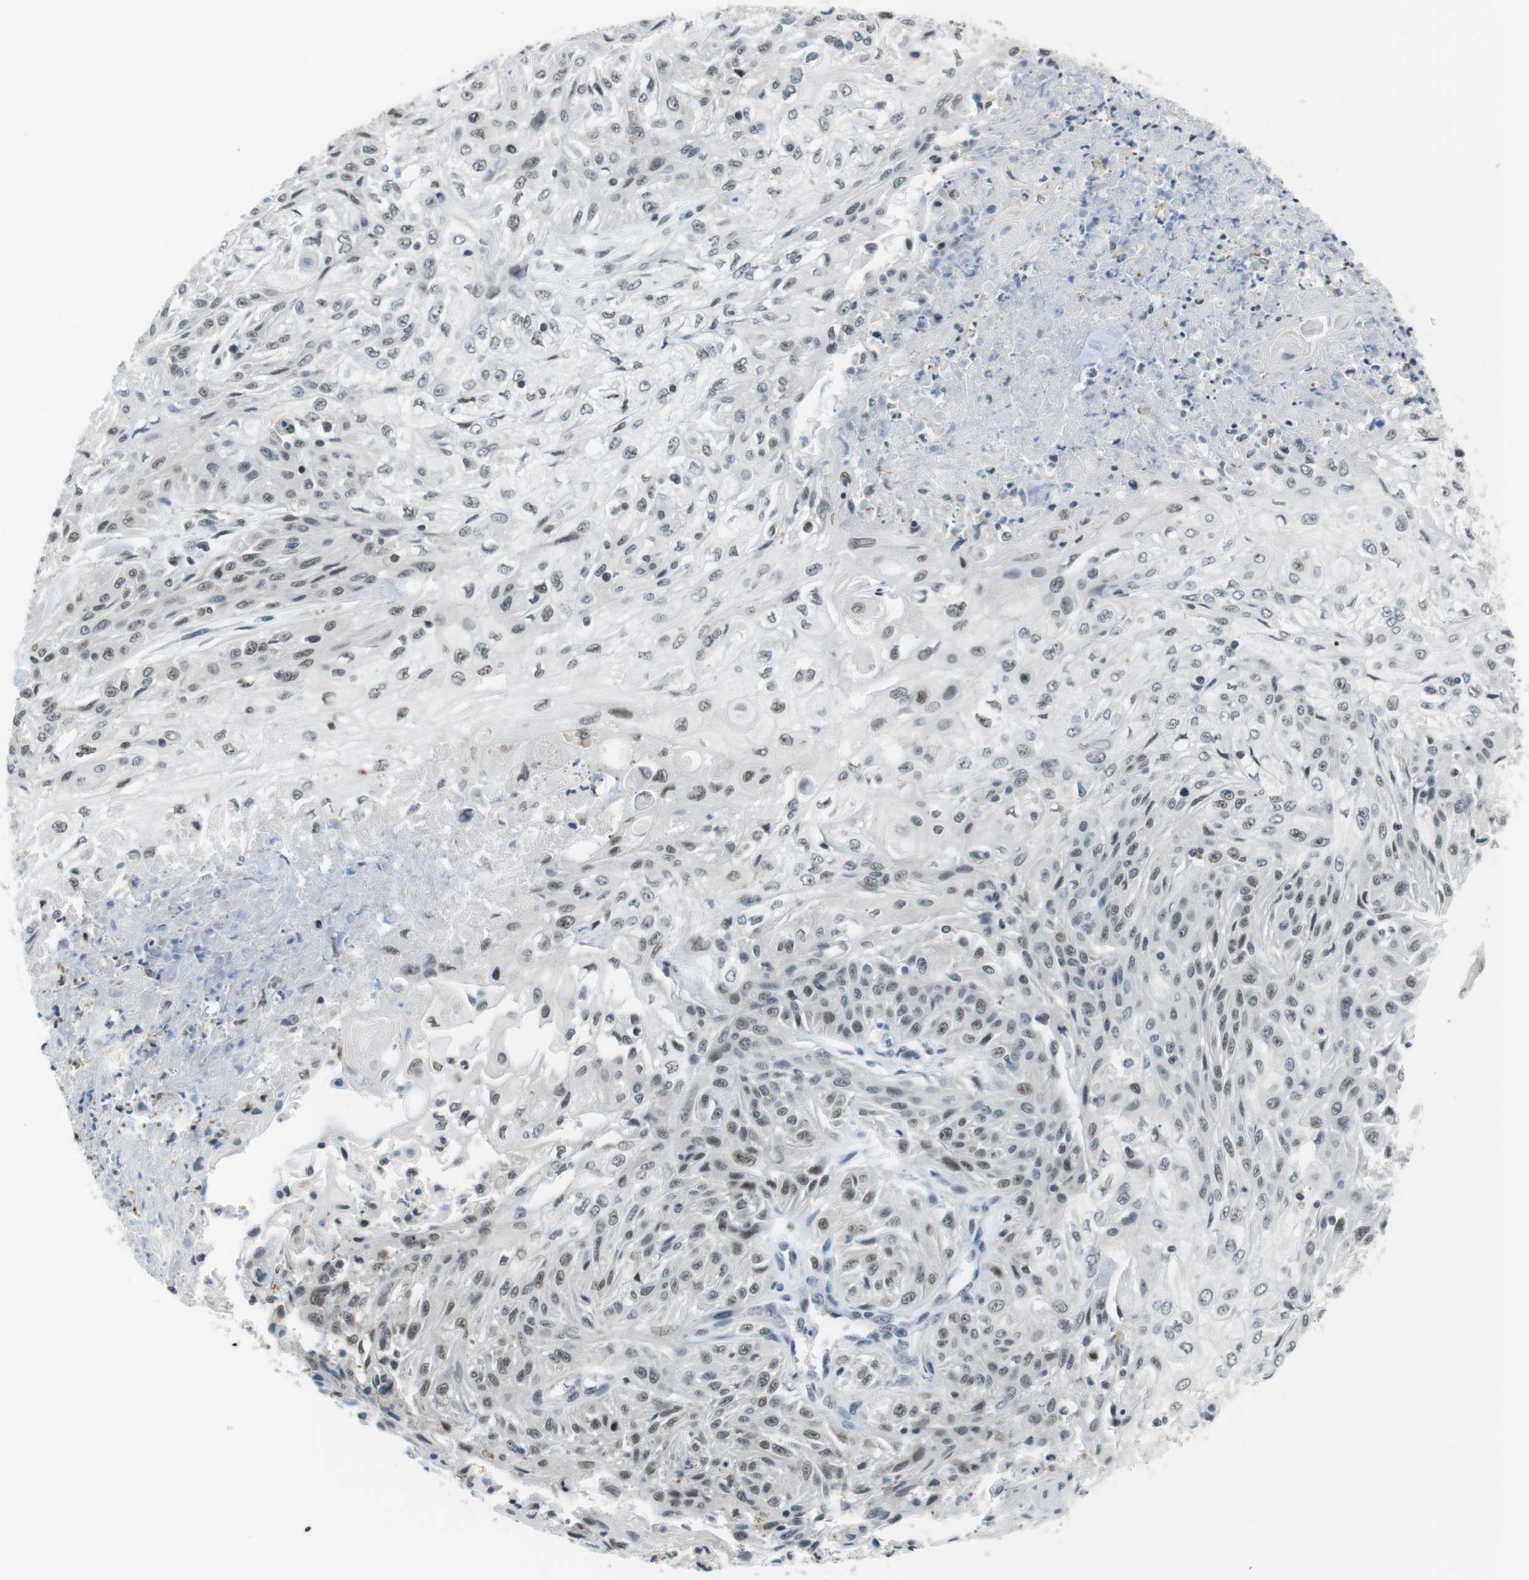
{"staining": {"intensity": "weak", "quantity": "<25%", "location": "nuclear"}, "tissue": "skin cancer", "cell_type": "Tumor cells", "image_type": "cancer", "snomed": [{"axis": "morphology", "description": "Squamous cell carcinoma, NOS"}, {"axis": "topography", "description": "Skin"}], "caption": "A histopathology image of skin cancer (squamous cell carcinoma) stained for a protein shows no brown staining in tumor cells.", "gene": "USP7", "patient": {"sex": "male", "age": 75}}